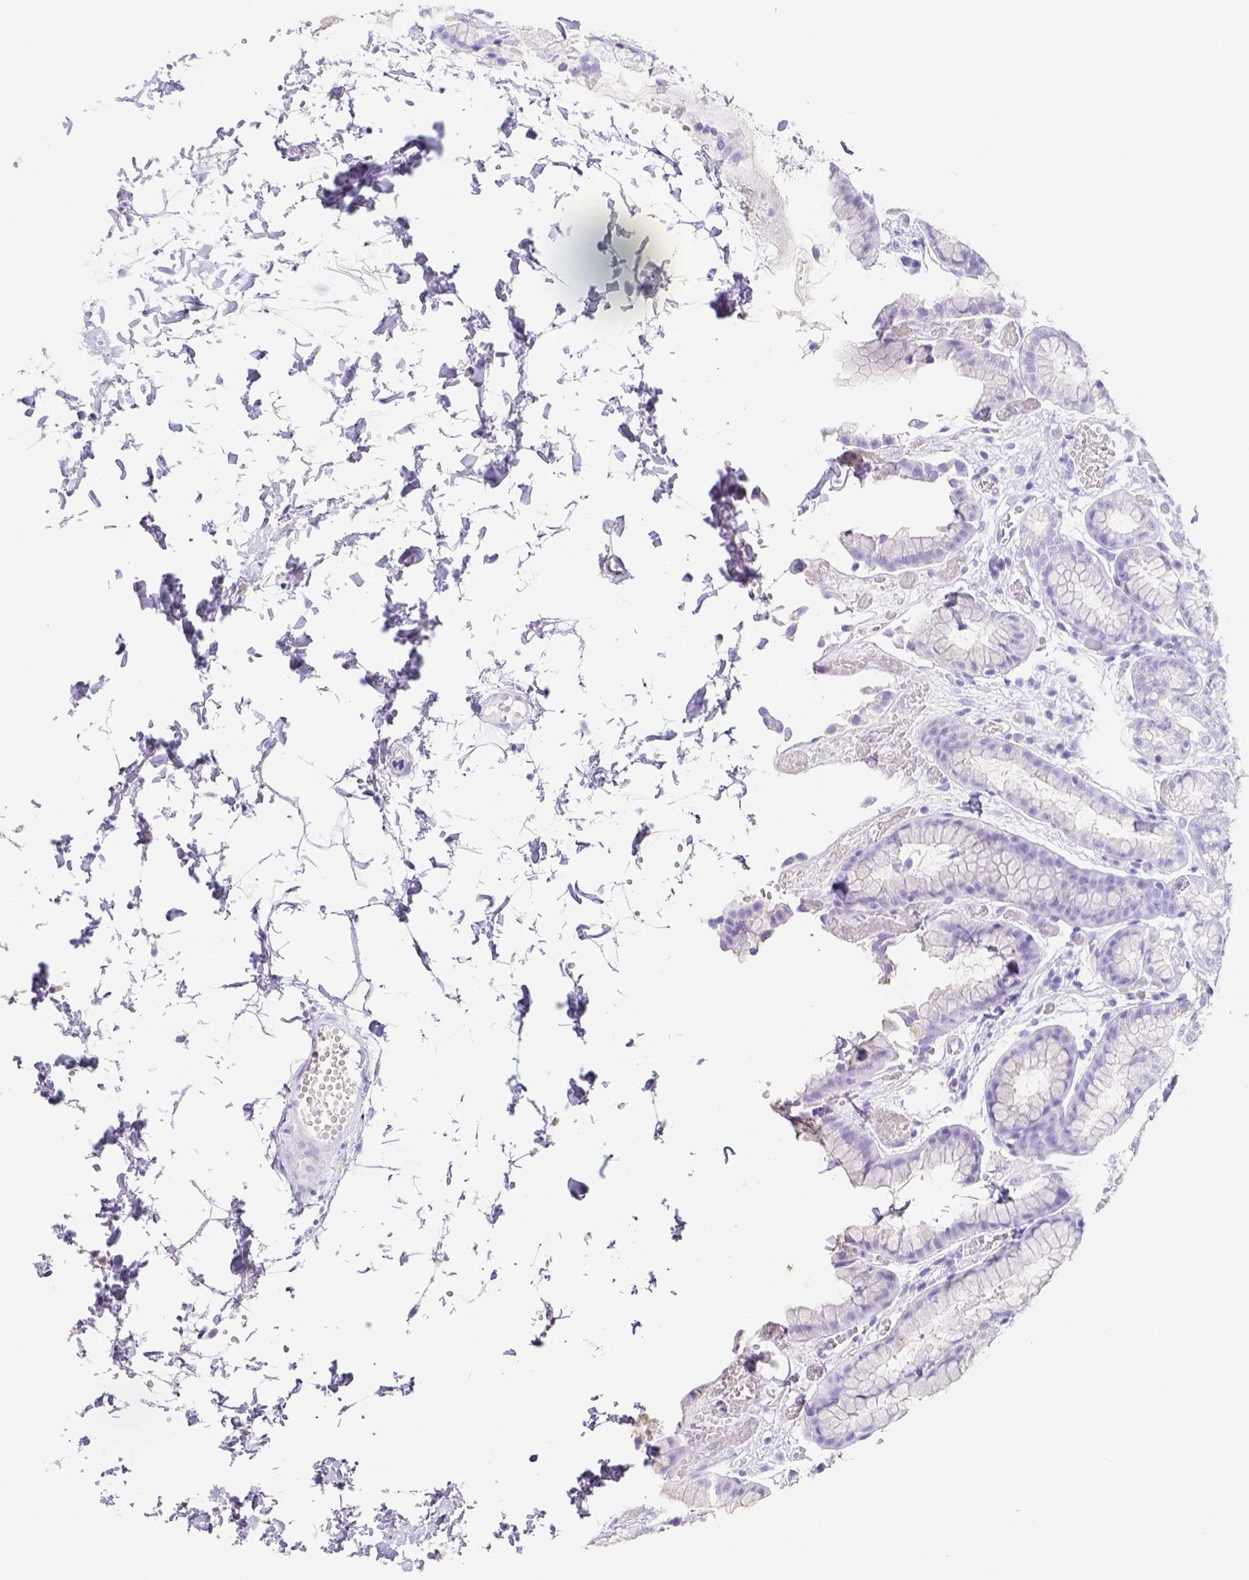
{"staining": {"intensity": "negative", "quantity": "none", "location": "none"}, "tissue": "stomach", "cell_type": "Glandular cells", "image_type": "normal", "snomed": [{"axis": "morphology", "description": "Normal tissue, NOS"}, {"axis": "topography", "description": "Stomach"}], "caption": "High magnification brightfield microscopy of benign stomach stained with DAB (brown) and counterstained with hematoxylin (blue): glandular cells show no significant positivity. The staining was performed using DAB (3,3'-diaminobenzidine) to visualize the protein expression in brown, while the nuclei were stained in blue with hematoxylin (Magnification: 20x).", "gene": "ARHGAP36", "patient": {"sex": "male", "age": 70}}